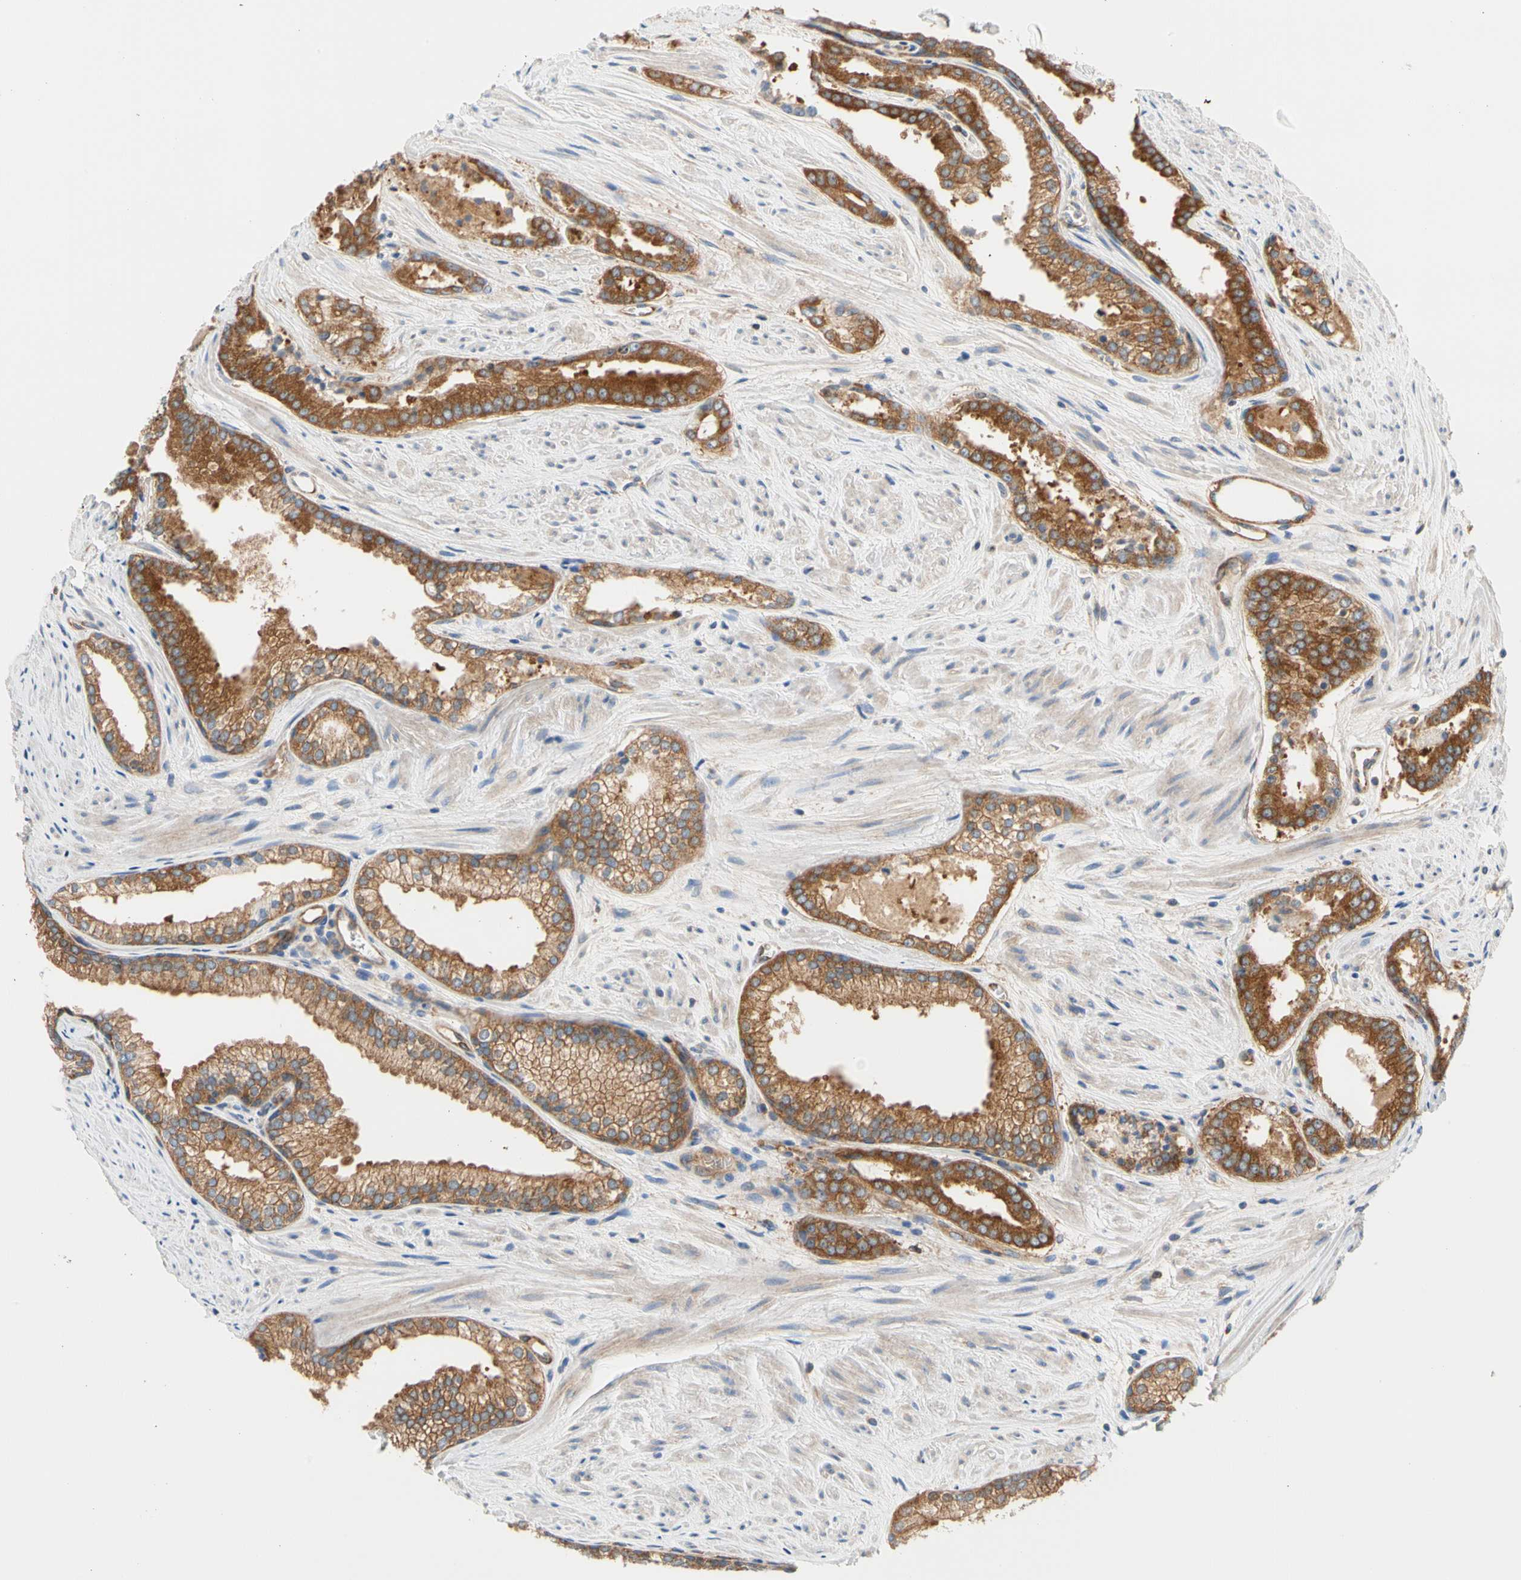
{"staining": {"intensity": "strong", "quantity": ">75%", "location": "cytoplasmic/membranous"}, "tissue": "prostate cancer", "cell_type": "Tumor cells", "image_type": "cancer", "snomed": [{"axis": "morphology", "description": "Adenocarcinoma, Low grade"}, {"axis": "topography", "description": "Prostate"}], "caption": "About >75% of tumor cells in prostate adenocarcinoma (low-grade) demonstrate strong cytoplasmic/membranous protein staining as visualized by brown immunohistochemical staining.", "gene": "GPHN", "patient": {"sex": "male", "age": 60}}